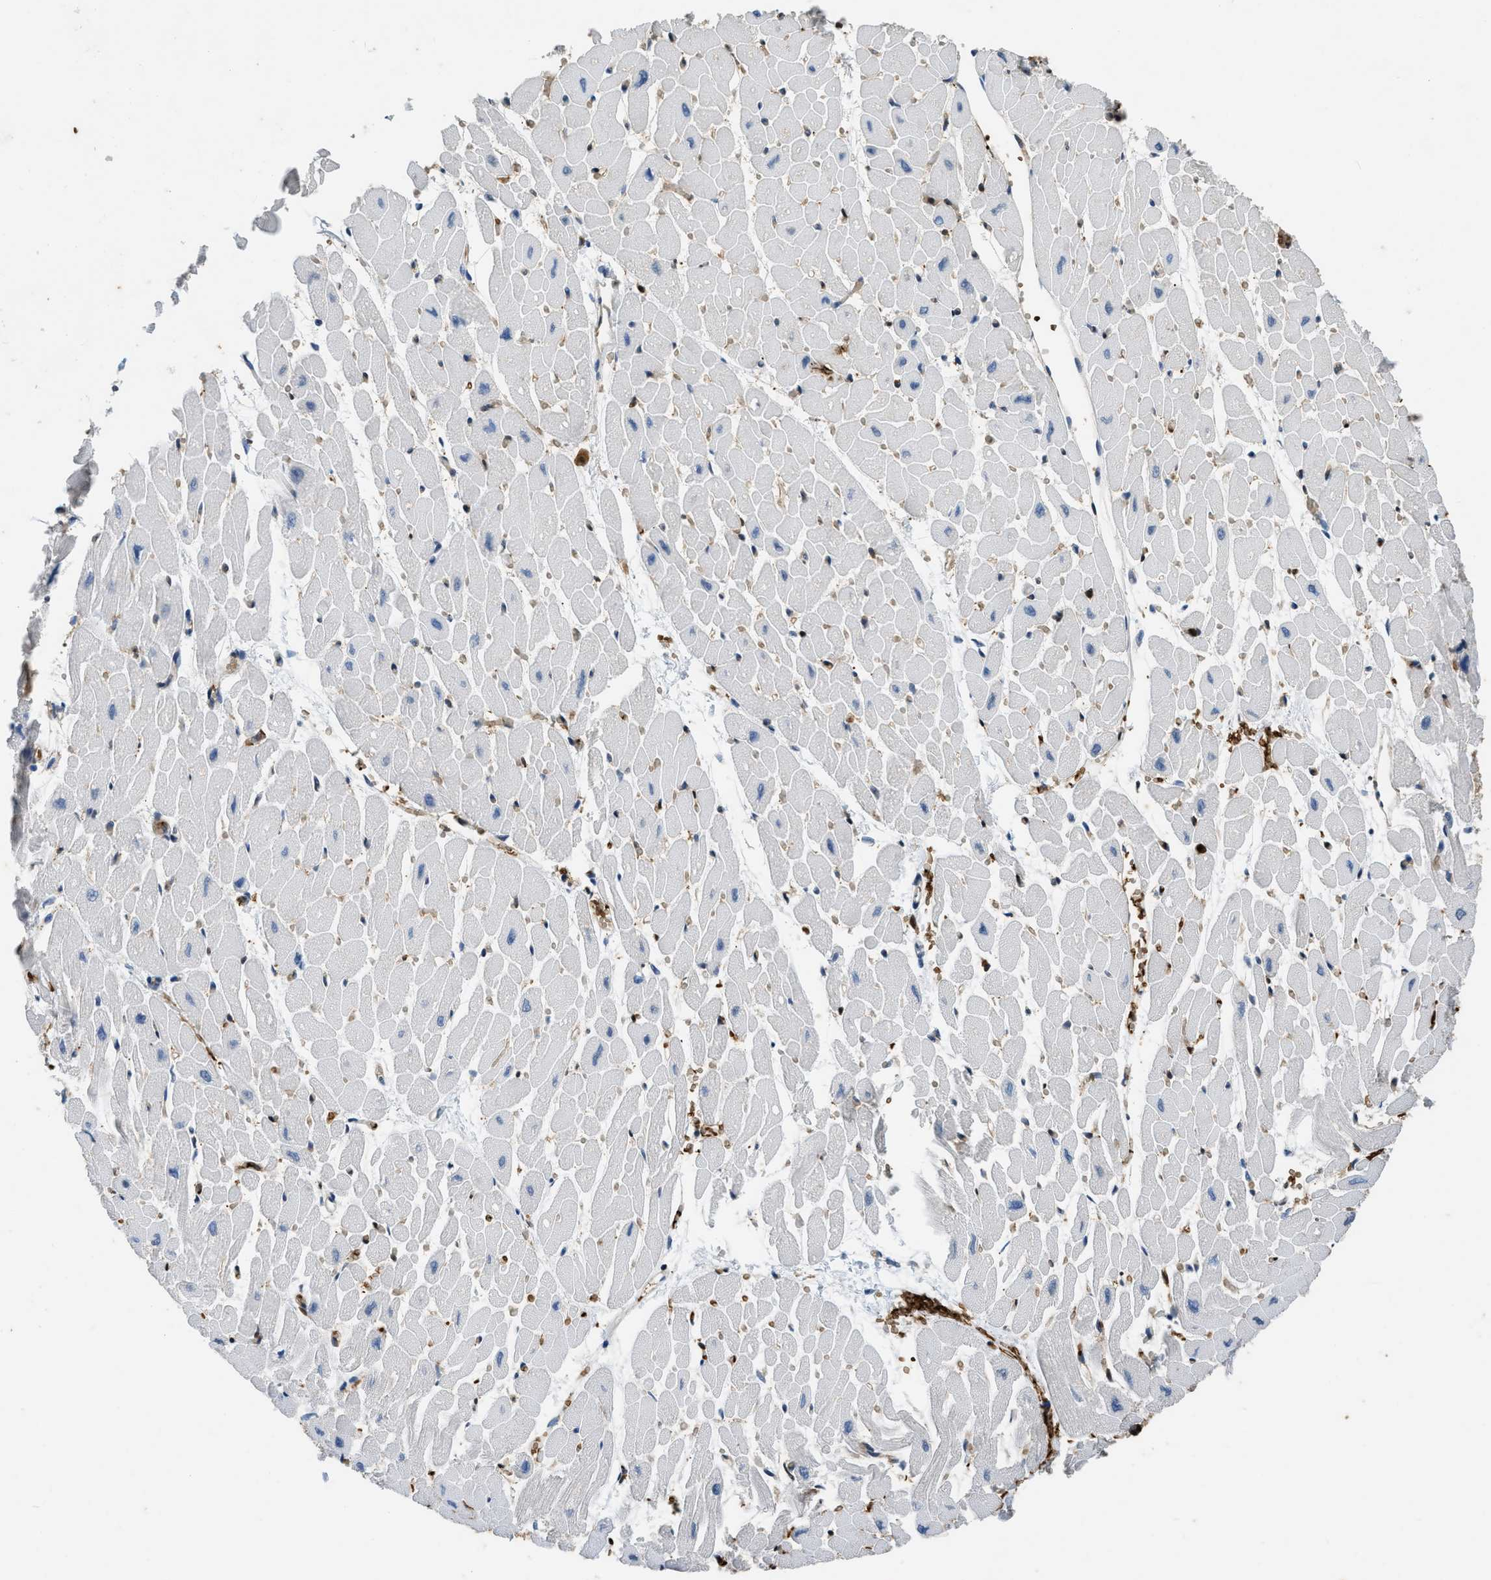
{"staining": {"intensity": "negative", "quantity": "none", "location": "none"}, "tissue": "heart muscle", "cell_type": "Cardiomyocytes", "image_type": "normal", "snomed": [{"axis": "morphology", "description": "Normal tissue, NOS"}, {"axis": "topography", "description": "Heart"}], "caption": "This is an immunohistochemistry histopathology image of unremarkable human heart muscle. There is no positivity in cardiomyocytes.", "gene": "ARHGDIB", "patient": {"sex": "male", "age": 45}}